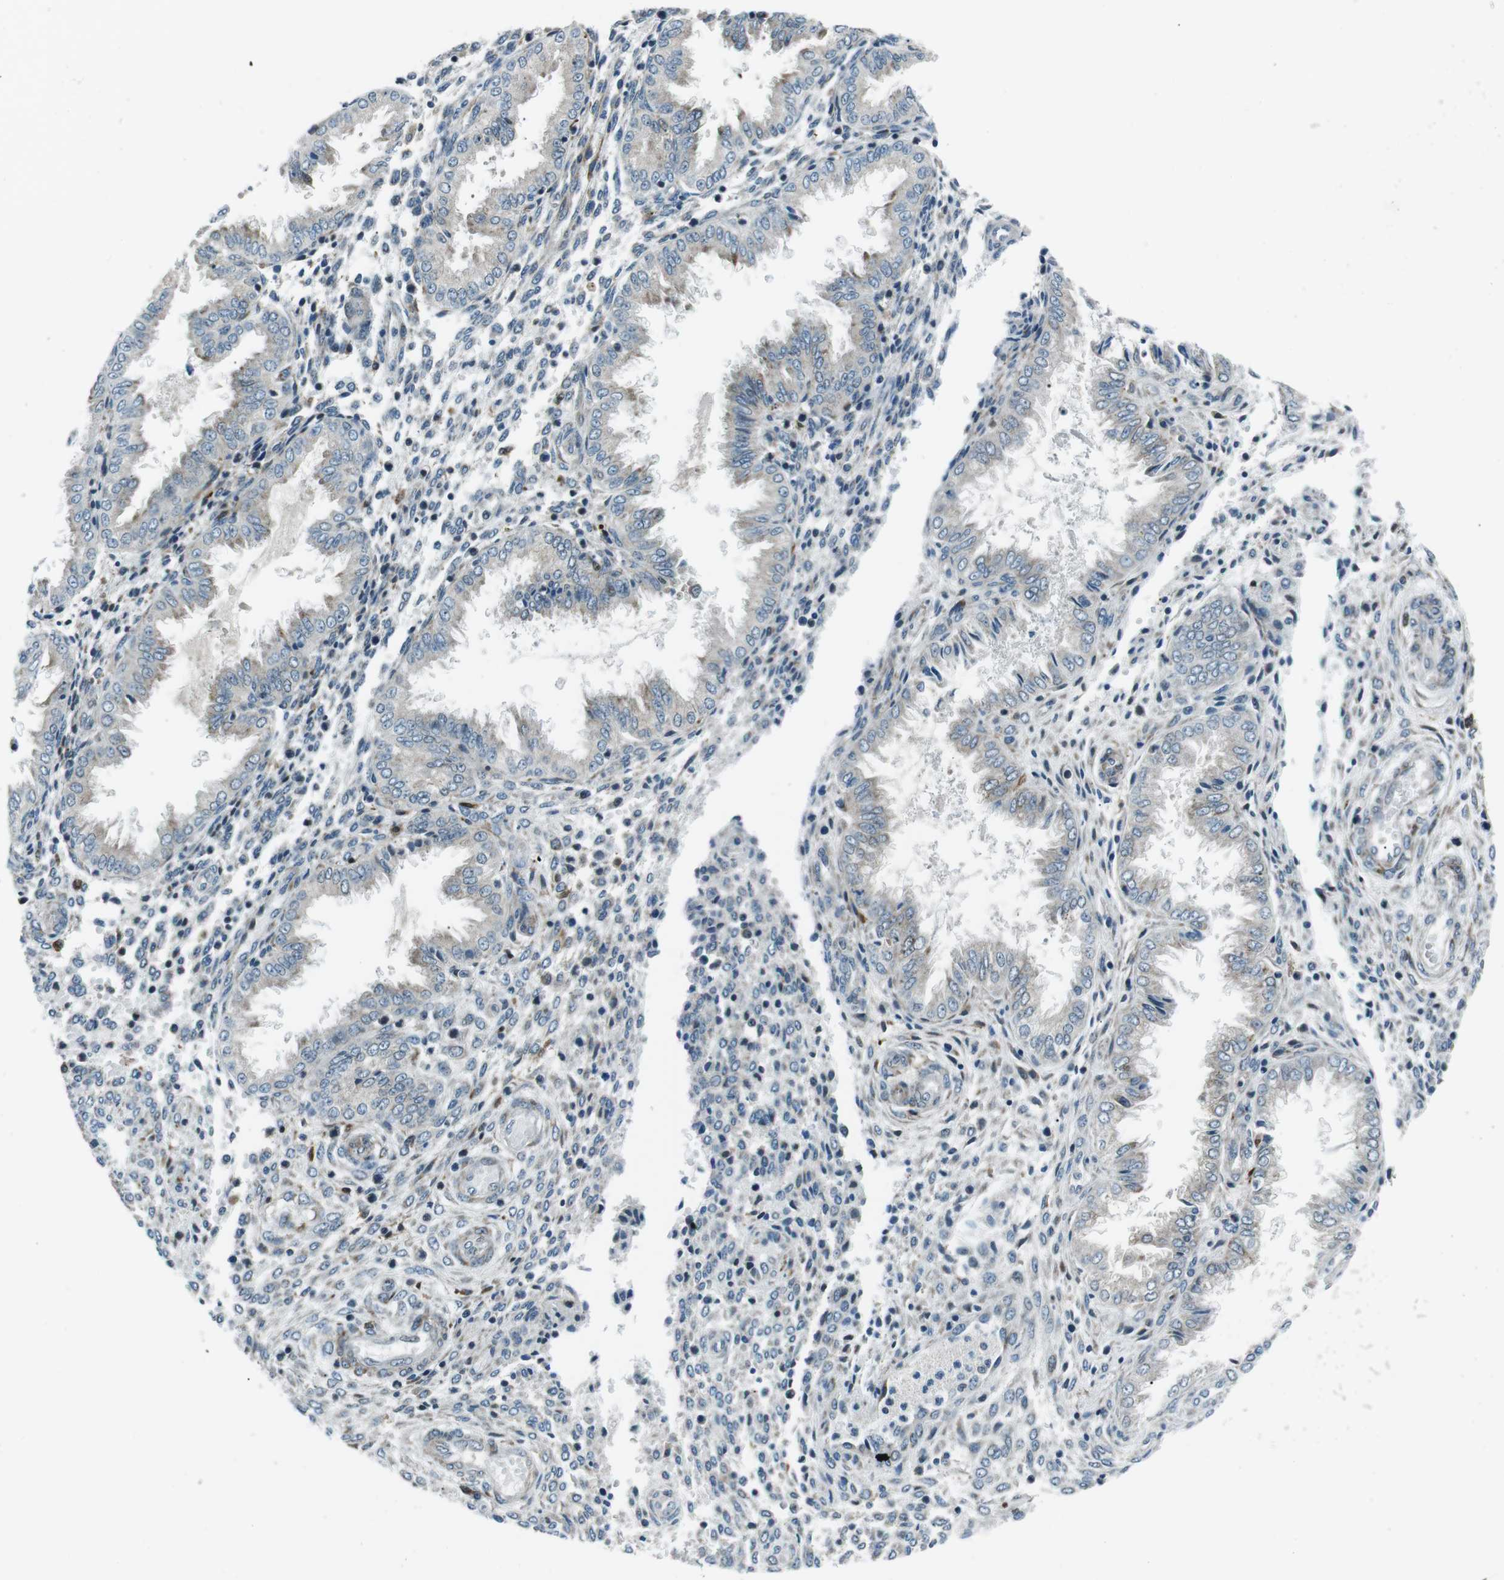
{"staining": {"intensity": "negative", "quantity": "none", "location": "none"}, "tissue": "endometrium", "cell_type": "Cells in endometrial stroma", "image_type": "normal", "snomed": [{"axis": "morphology", "description": "Normal tissue, NOS"}, {"axis": "topography", "description": "Endometrium"}], "caption": "High magnification brightfield microscopy of benign endometrium stained with DAB (3,3'-diaminobenzidine) (brown) and counterstained with hematoxylin (blue): cells in endometrial stroma show no significant staining. Nuclei are stained in blue.", "gene": "BLNK", "patient": {"sex": "female", "age": 33}}